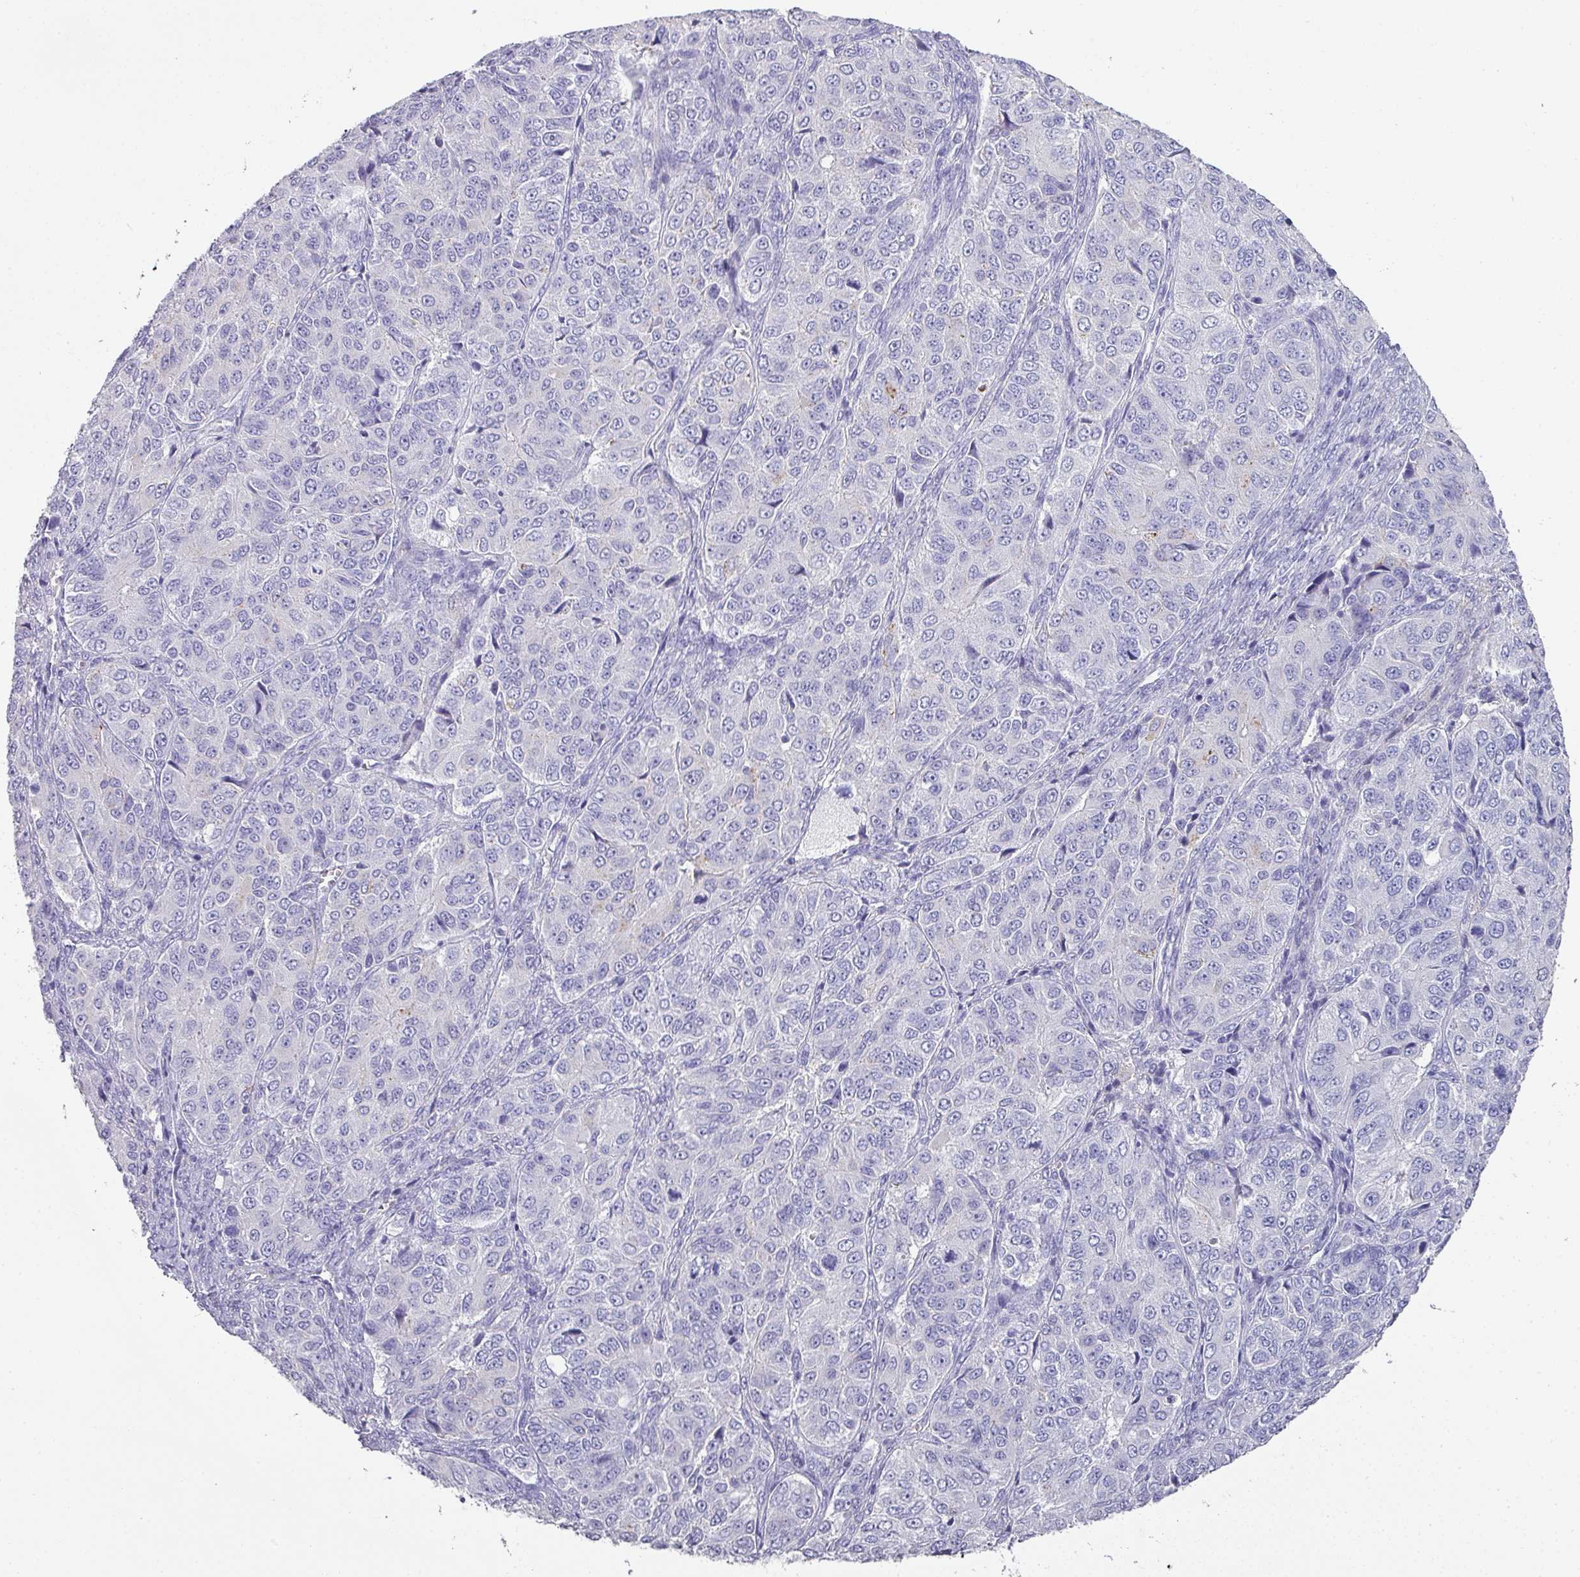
{"staining": {"intensity": "negative", "quantity": "none", "location": "none"}, "tissue": "ovarian cancer", "cell_type": "Tumor cells", "image_type": "cancer", "snomed": [{"axis": "morphology", "description": "Carcinoma, endometroid"}, {"axis": "topography", "description": "Ovary"}], "caption": "An immunohistochemistry (IHC) image of ovarian endometroid carcinoma is shown. There is no staining in tumor cells of ovarian endometroid carcinoma. (Immunohistochemistry, brightfield microscopy, high magnification).", "gene": "GLI4", "patient": {"sex": "female", "age": 51}}